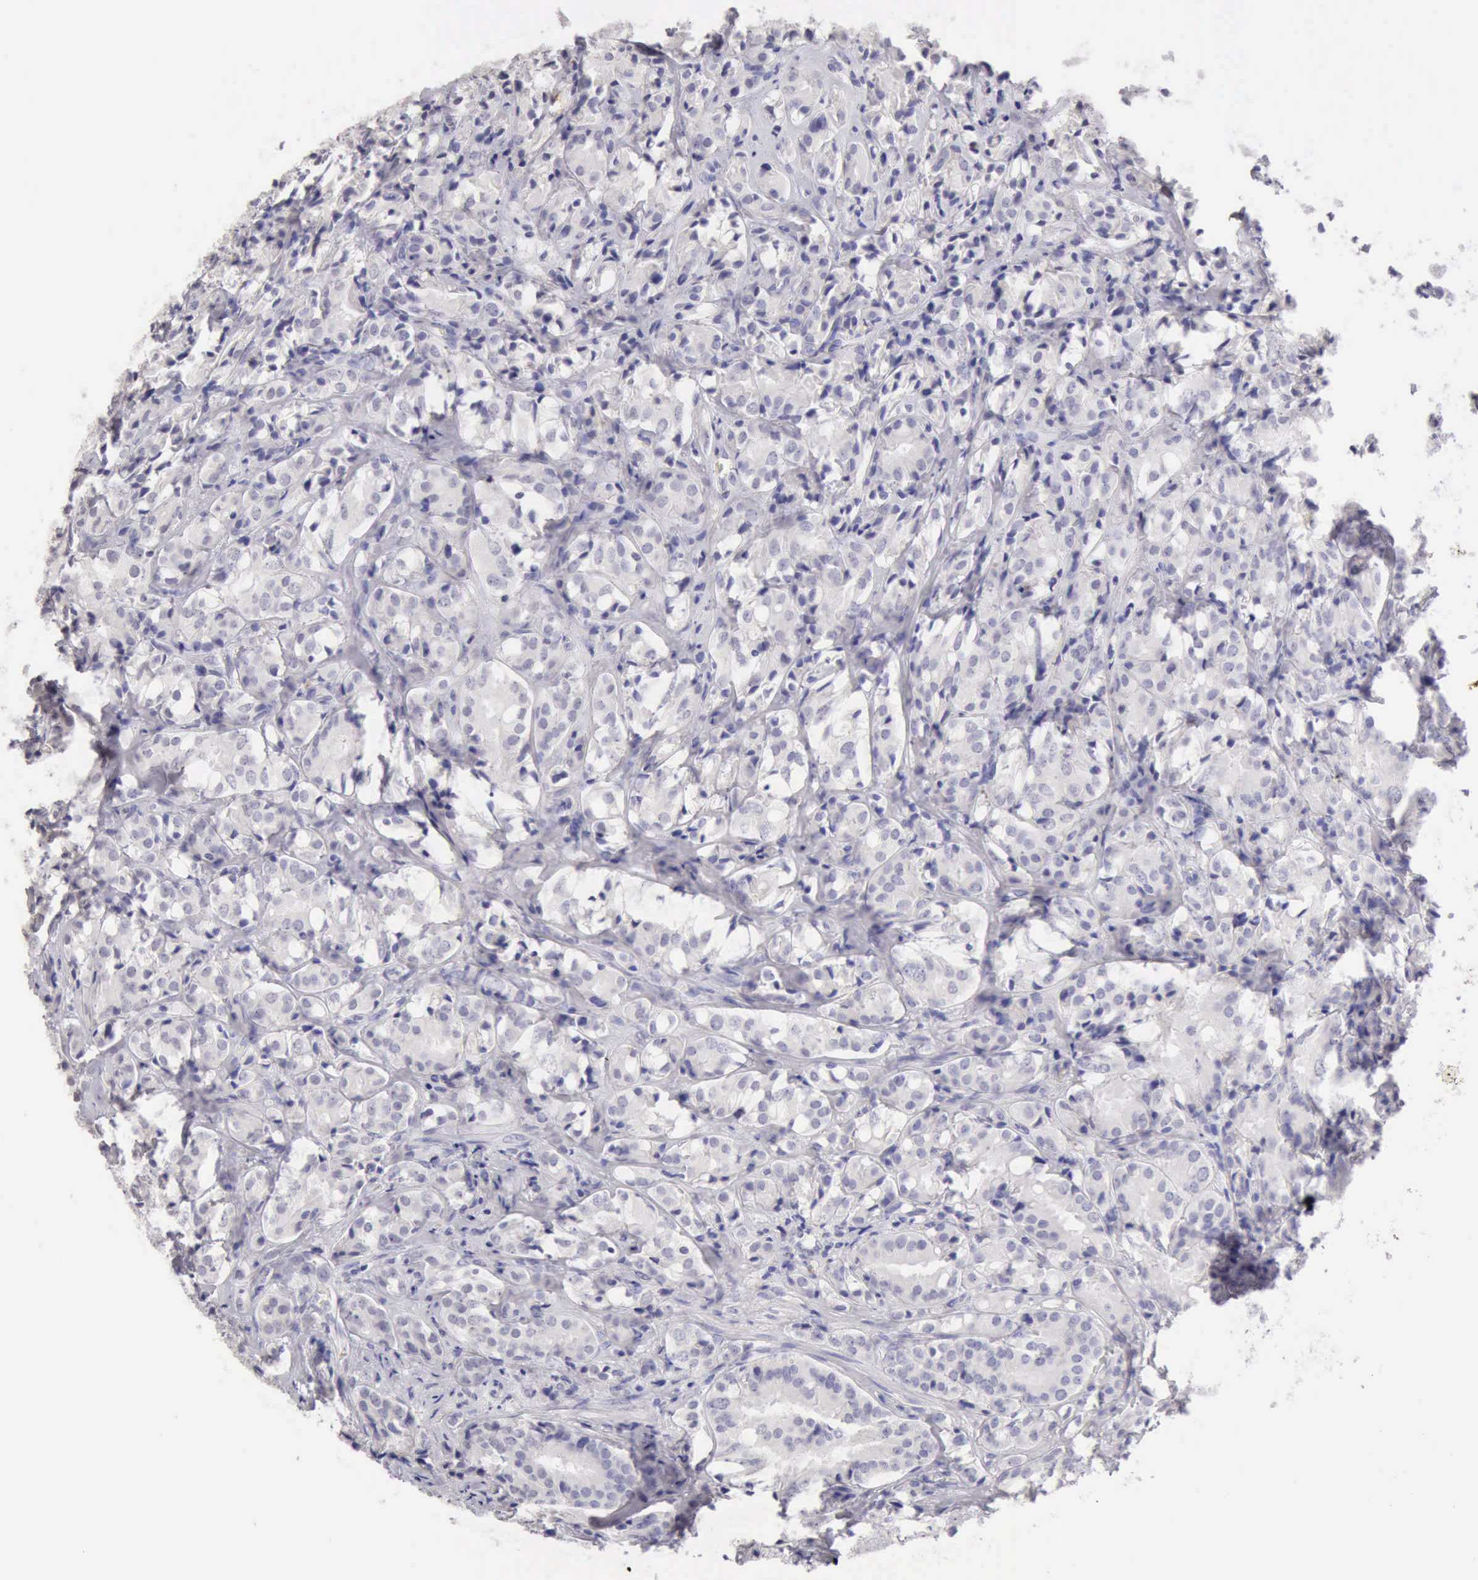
{"staining": {"intensity": "negative", "quantity": "none", "location": "none"}, "tissue": "prostate cancer", "cell_type": "Tumor cells", "image_type": "cancer", "snomed": [{"axis": "morphology", "description": "Adenocarcinoma, High grade"}, {"axis": "topography", "description": "Prostate"}], "caption": "Prostate cancer (high-grade adenocarcinoma) was stained to show a protein in brown. There is no significant expression in tumor cells.", "gene": "RNASE1", "patient": {"sex": "male", "age": 68}}